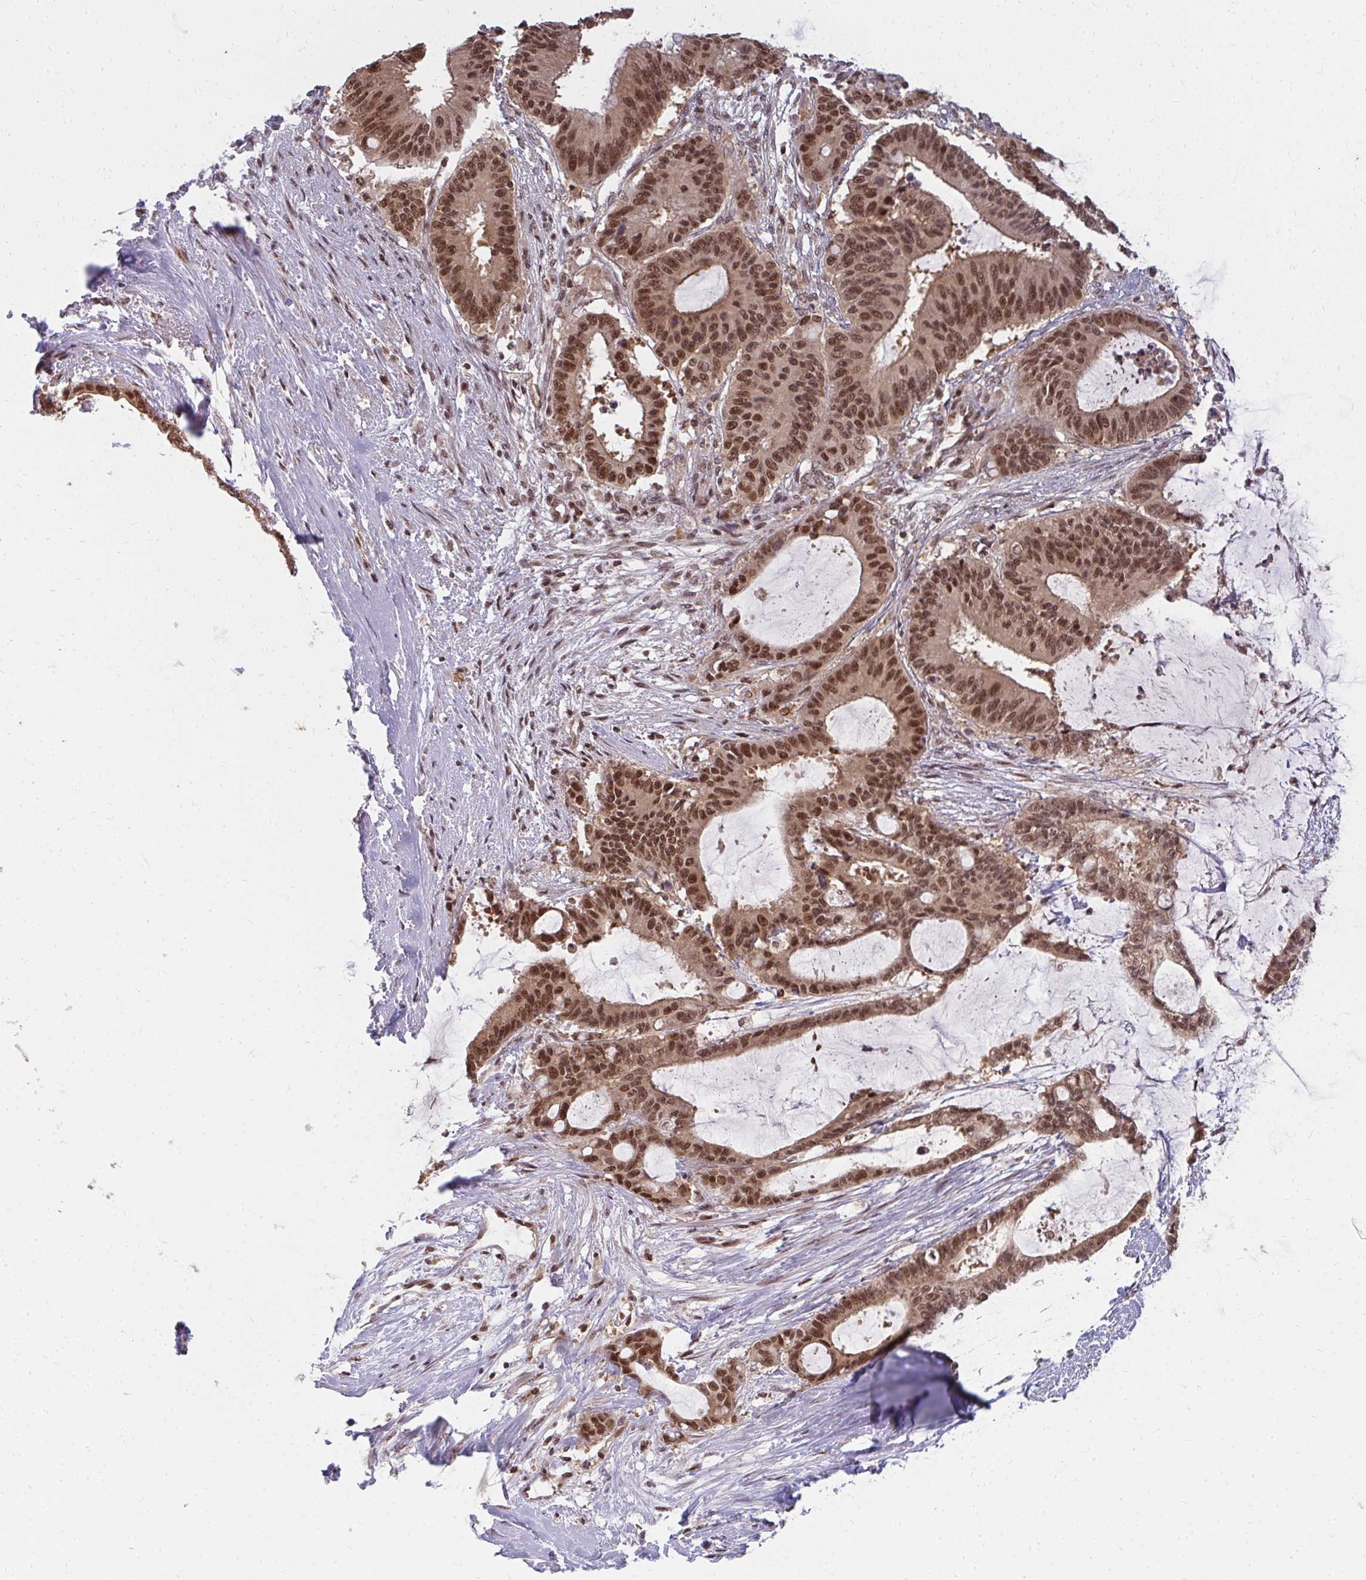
{"staining": {"intensity": "moderate", "quantity": ">75%", "location": "nuclear"}, "tissue": "liver cancer", "cell_type": "Tumor cells", "image_type": "cancer", "snomed": [{"axis": "morphology", "description": "Normal tissue, NOS"}, {"axis": "morphology", "description": "Cholangiocarcinoma"}, {"axis": "topography", "description": "Liver"}, {"axis": "topography", "description": "Peripheral nerve tissue"}], "caption": "Protein expression analysis of liver cholangiocarcinoma shows moderate nuclear positivity in about >75% of tumor cells.", "gene": "GTF3C6", "patient": {"sex": "female", "age": 73}}